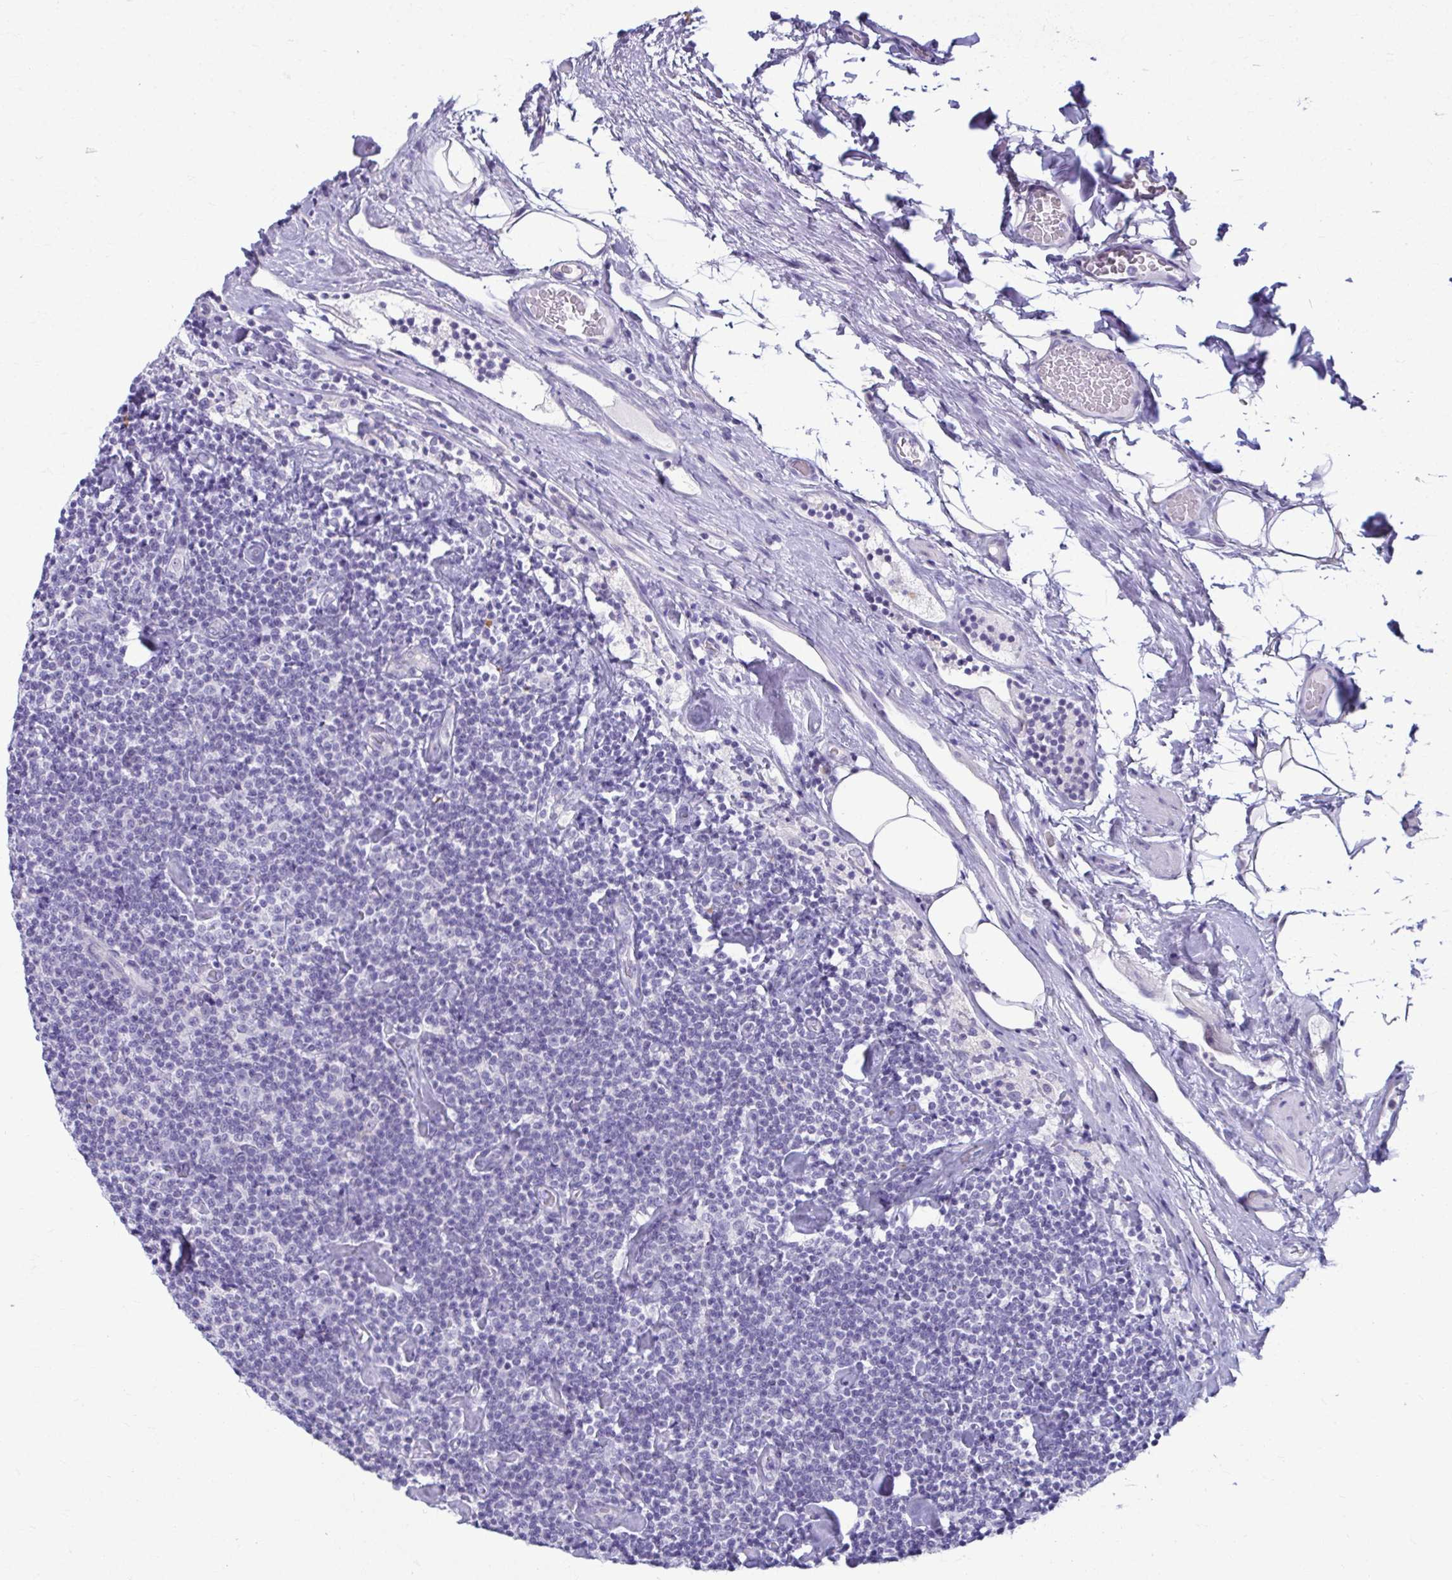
{"staining": {"intensity": "negative", "quantity": "none", "location": "none"}, "tissue": "lymphoma", "cell_type": "Tumor cells", "image_type": "cancer", "snomed": [{"axis": "morphology", "description": "Malignant lymphoma, non-Hodgkin's type, Low grade"}, {"axis": "topography", "description": "Lymph node"}], "caption": "Immunohistochemistry (IHC) micrograph of neoplastic tissue: human lymphoma stained with DAB (3,3'-diaminobenzidine) displays no significant protein expression in tumor cells. (DAB (3,3'-diaminobenzidine) immunohistochemistry with hematoxylin counter stain).", "gene": "SERPINI1", "patient": {"sex": "male", "age": 81}}